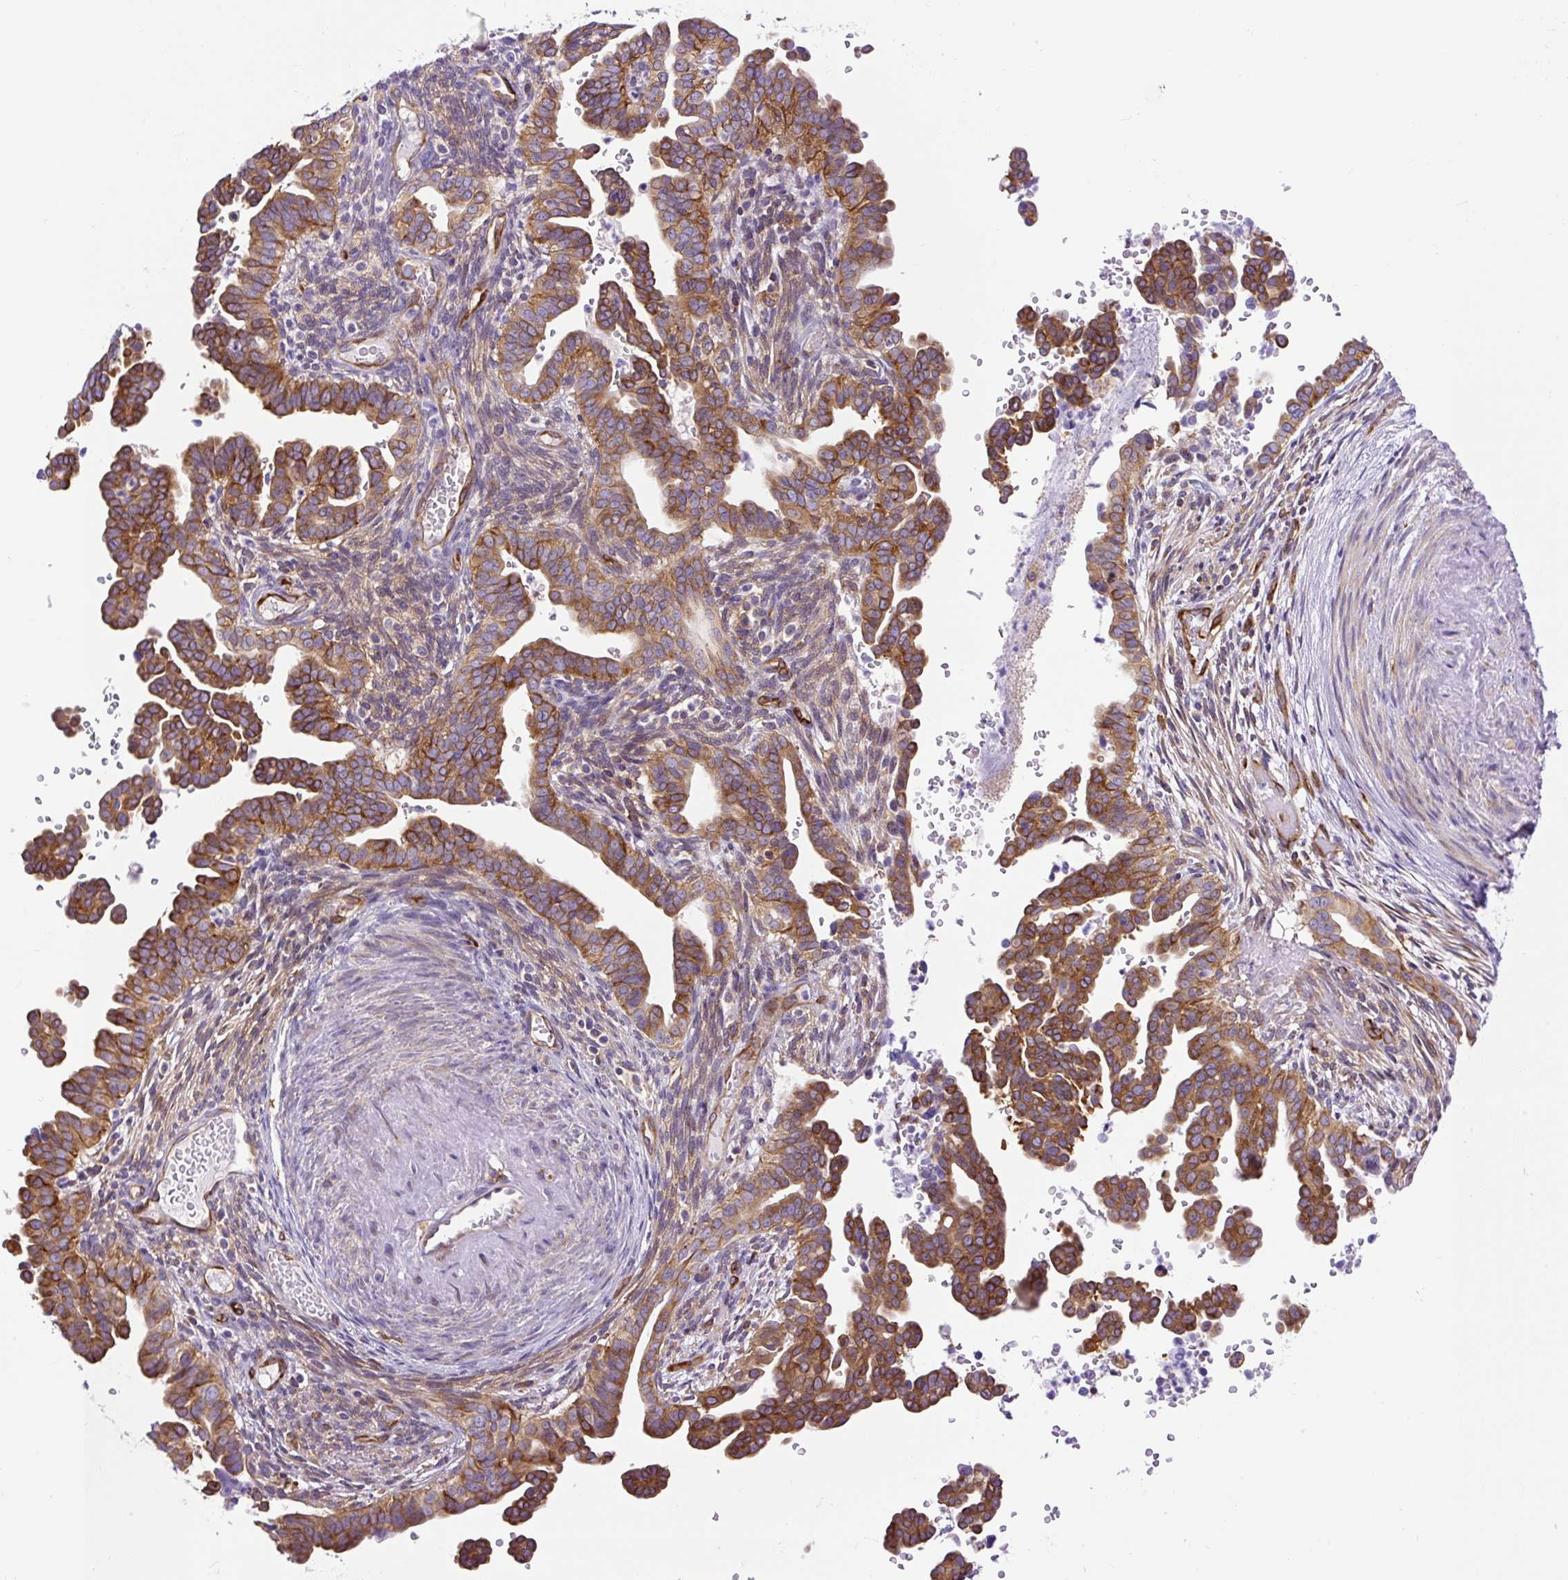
{"staining": {"intensity": "strong", "quantity": ">75%", "location": "cytoplasmic/membranous"}, "tissue": "cervical cancer", "cell_type": "Tumor cells", "image_type": "cancer", "snomed": [{"axis": "morphology", "description": "Adenocarcinoma, NOS"}, {"axis": "morphology", "description": "Adenocarcinoma, Low grade"}, {"axis": "topography", "description": "Cervix"}], "caption": "Cervical cancer (adenocarcinoma) was stained to show a protein in brown. There is high levels of strong cytoplasmic/membranous staining in about >75% of tumor cells.", "gene": "MAP1S", "patient": {"sex": "female", "age": 35}}